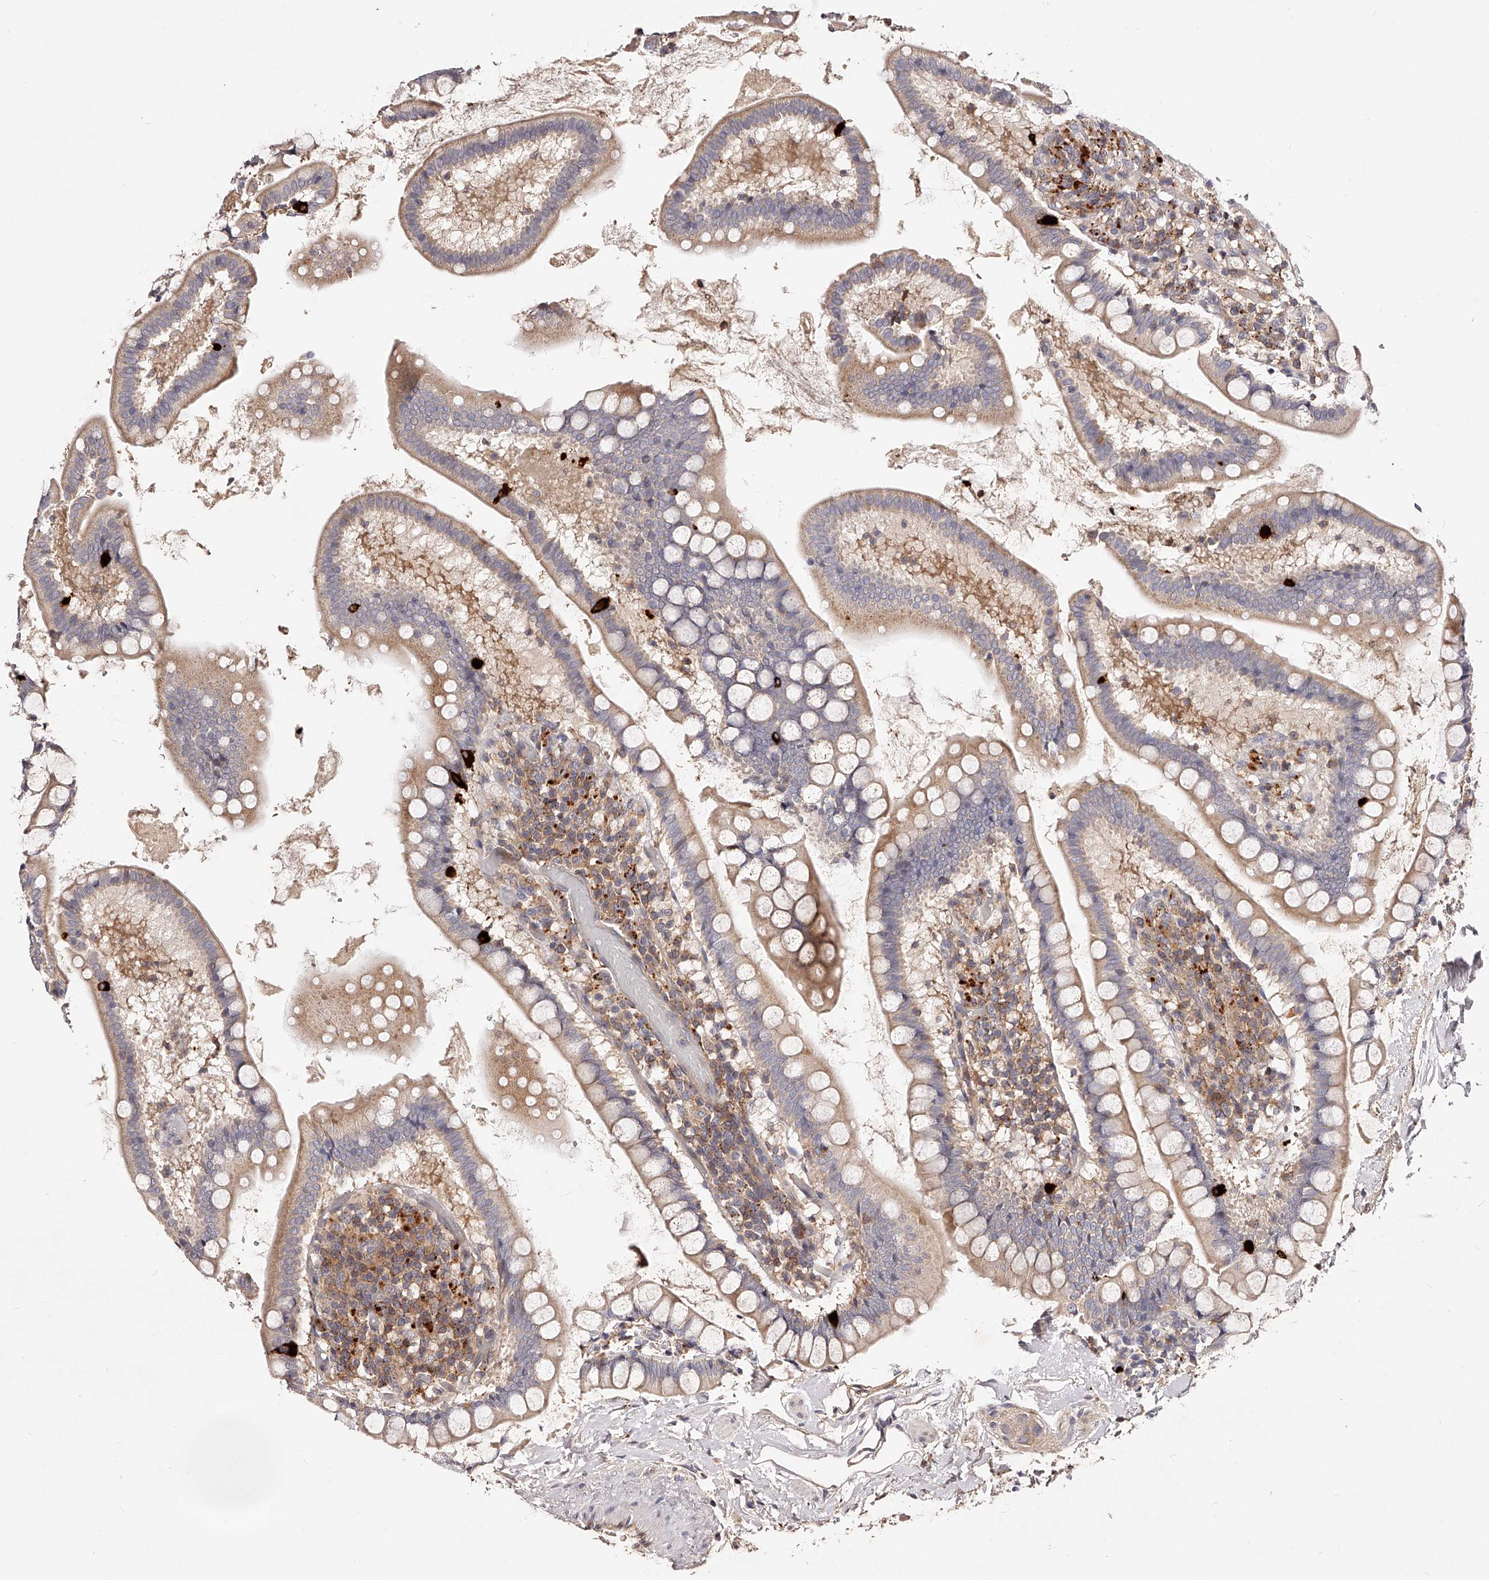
{"staining": {"intensity": "strong", "quantity": "<25%", "location": "cytoplasmic/membranous"}, "tissue": "small intestine", "cell_type": "Glandular cells", "image_type": "normal", "snomed": [{"axis": "morphology", "description": "Normal tissue, NOS"}, {"axis": "topography", "description": "Small intestine"}], "caption": "High-magnification brightfield microscopy of benign small intestine stained with DAB (3,3'-diaminobenzidine) (brown) and counterstained with hematoxylin (blue). glandular cells exhibit strong cytoplasmic/membranous positivity is appreciated in about<25% of cells.", "gene": "PHACTR1", "patient": {"sex": "female", "age": 84}}